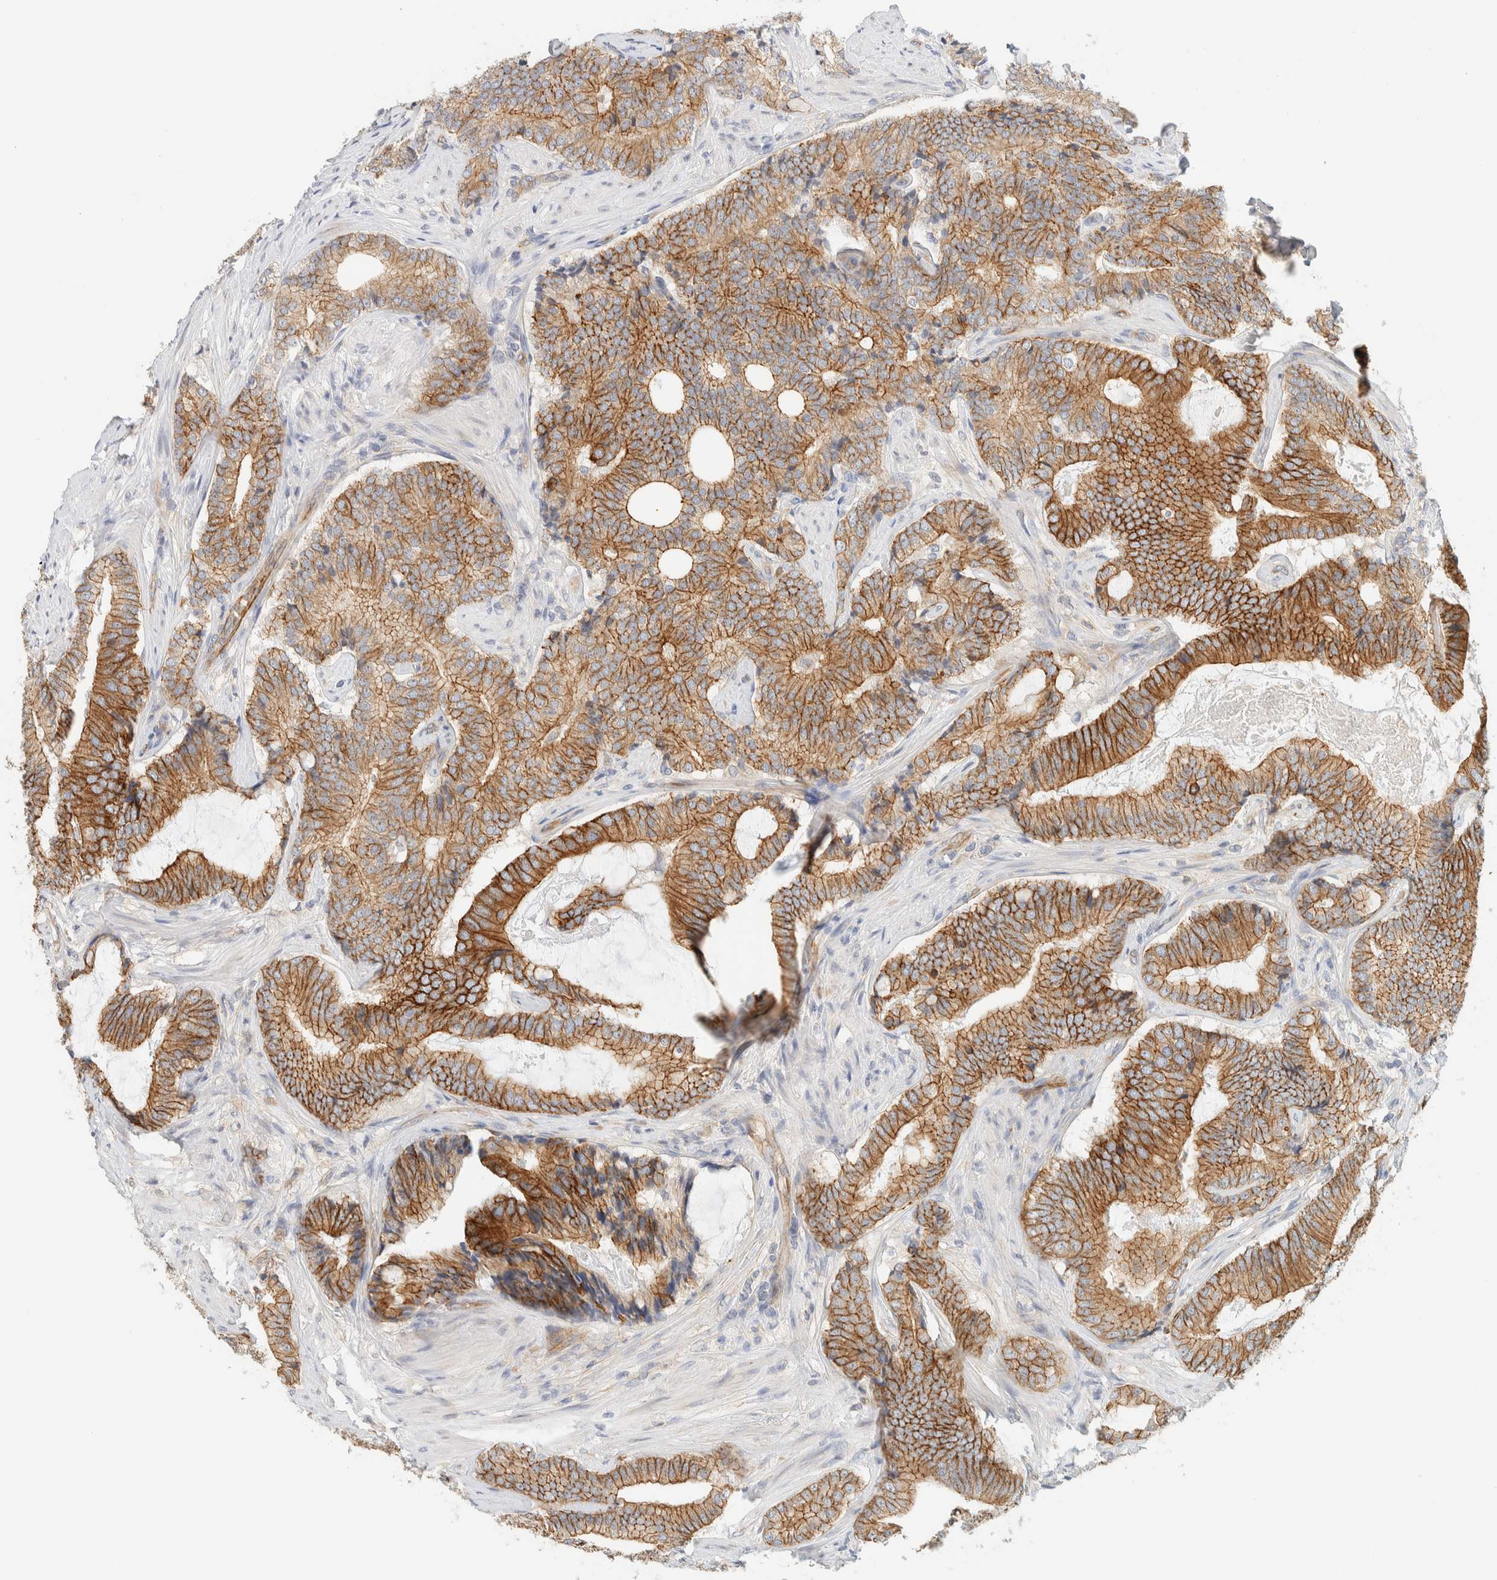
{"staining": {"intensity": "moderate", "quantity": ">75%", "location": "cytoplasmic/membranous"}, "tissue": "prostate cancer", "cell_type": "Tumor cells", "image_type": "cancer", "snomed": [{"axis": "morphology", "description": "Adenocarcinoma, High grade"}, {"axis": "topography", "description": "Prostate"}], "caption": "Protein positivity by immunohistochemistry shows moderate cytoplasmic/membranous expression in about >75% of tumor cells in prostate high-grade adenocarcinoma.", "gene": "LIMA1", "patient": {"sex": "male", "age": 55}}